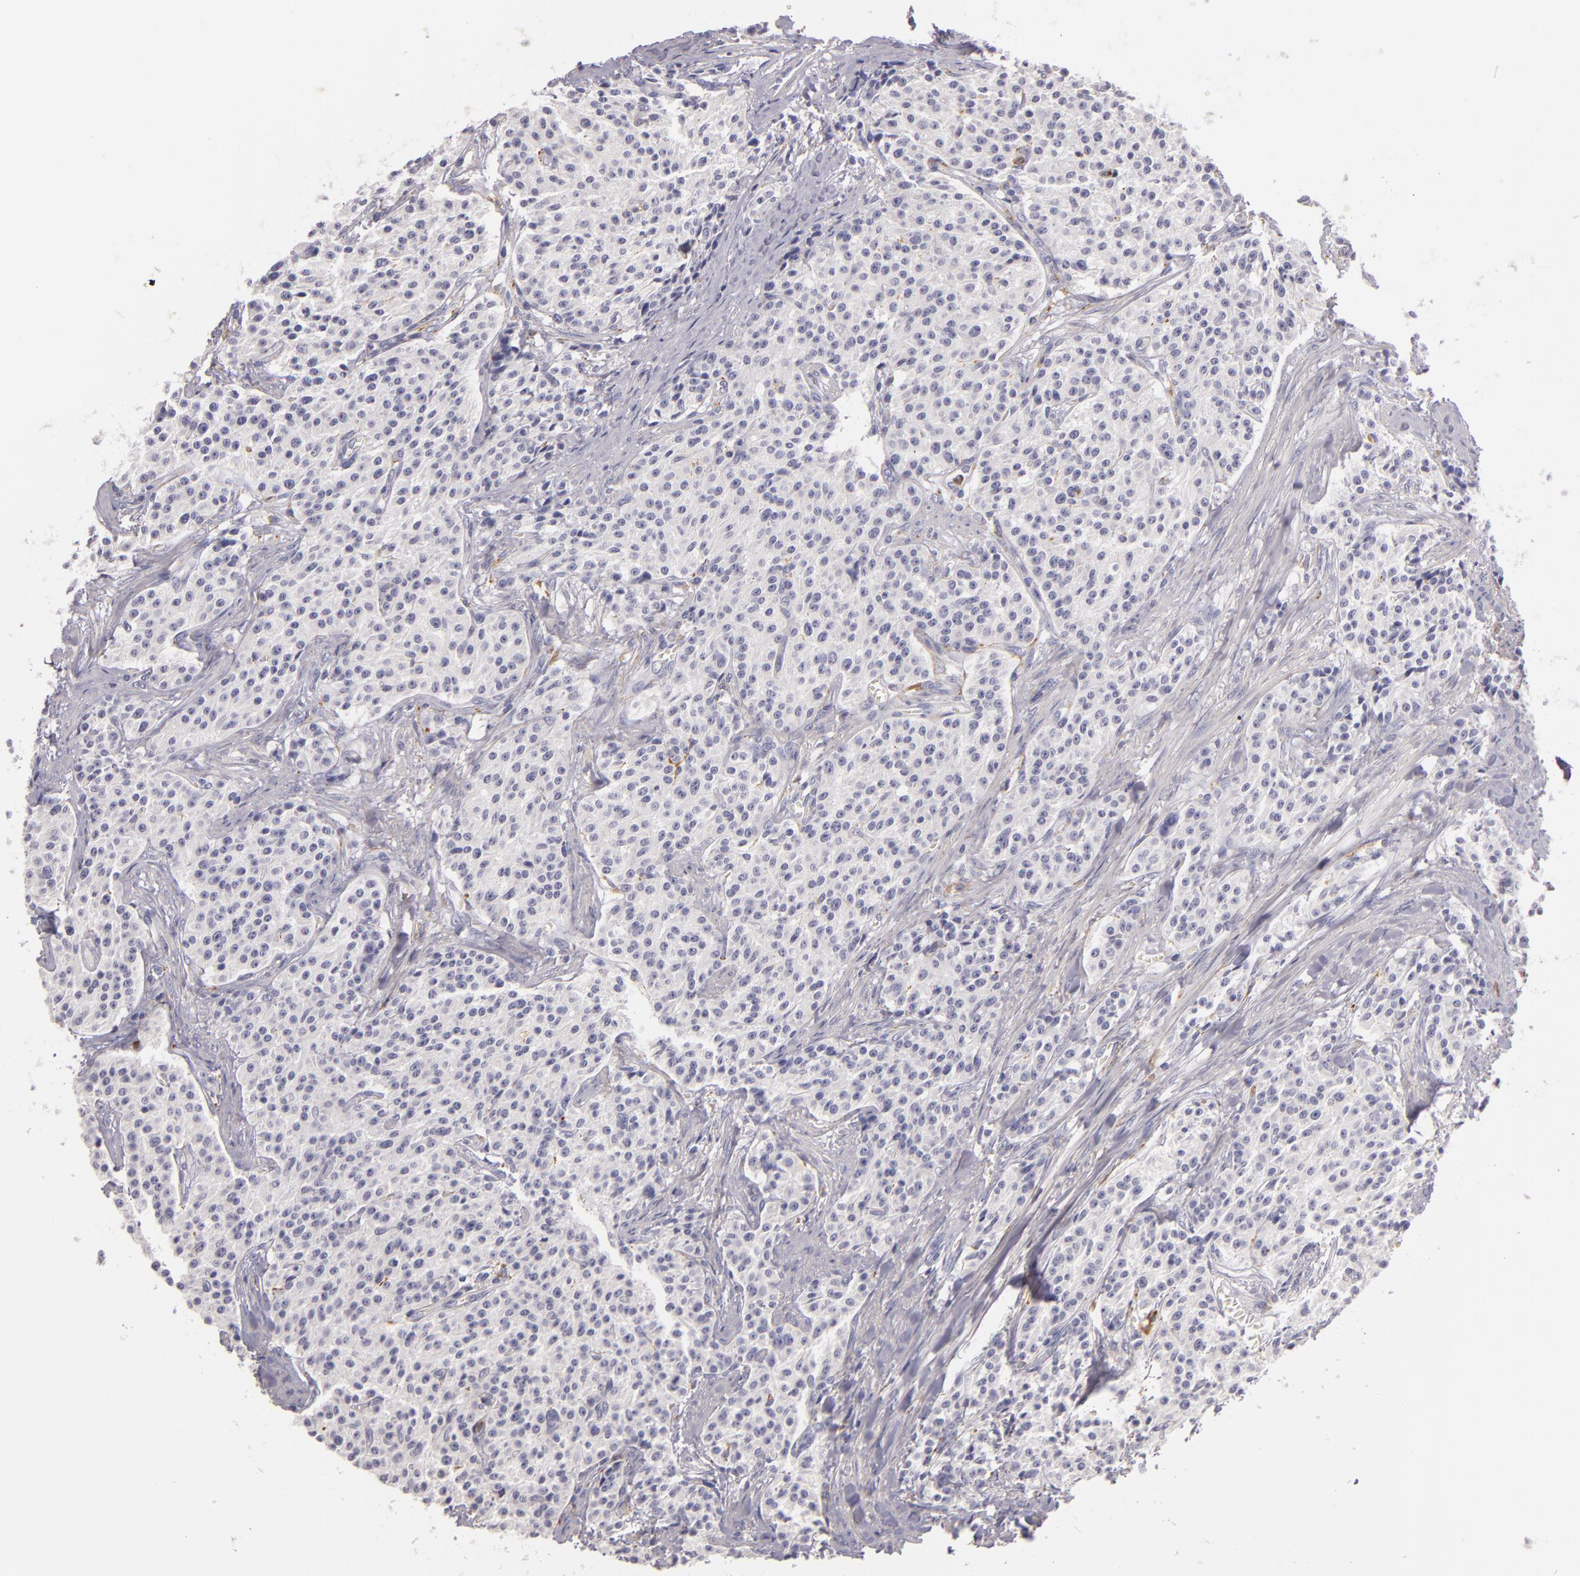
{"staining": {"intensity": "negative", "quantity": "none", "location": "none"}, "tissue": "carcinoid", "cell_type": "Tumor cells", "image_type": "cancer", "snomed": [{"axis": "morphology", "description": "Carcinoid, malignant, NOS"}, {"axis": "topography", "description": "Stomach"}], "caption": "Histopathology image shows no protein expression in tumor cells of carcinoid (malignant) tissue.", "gene": "TLR8", "patient": {"sex": "female", "age": 76}}